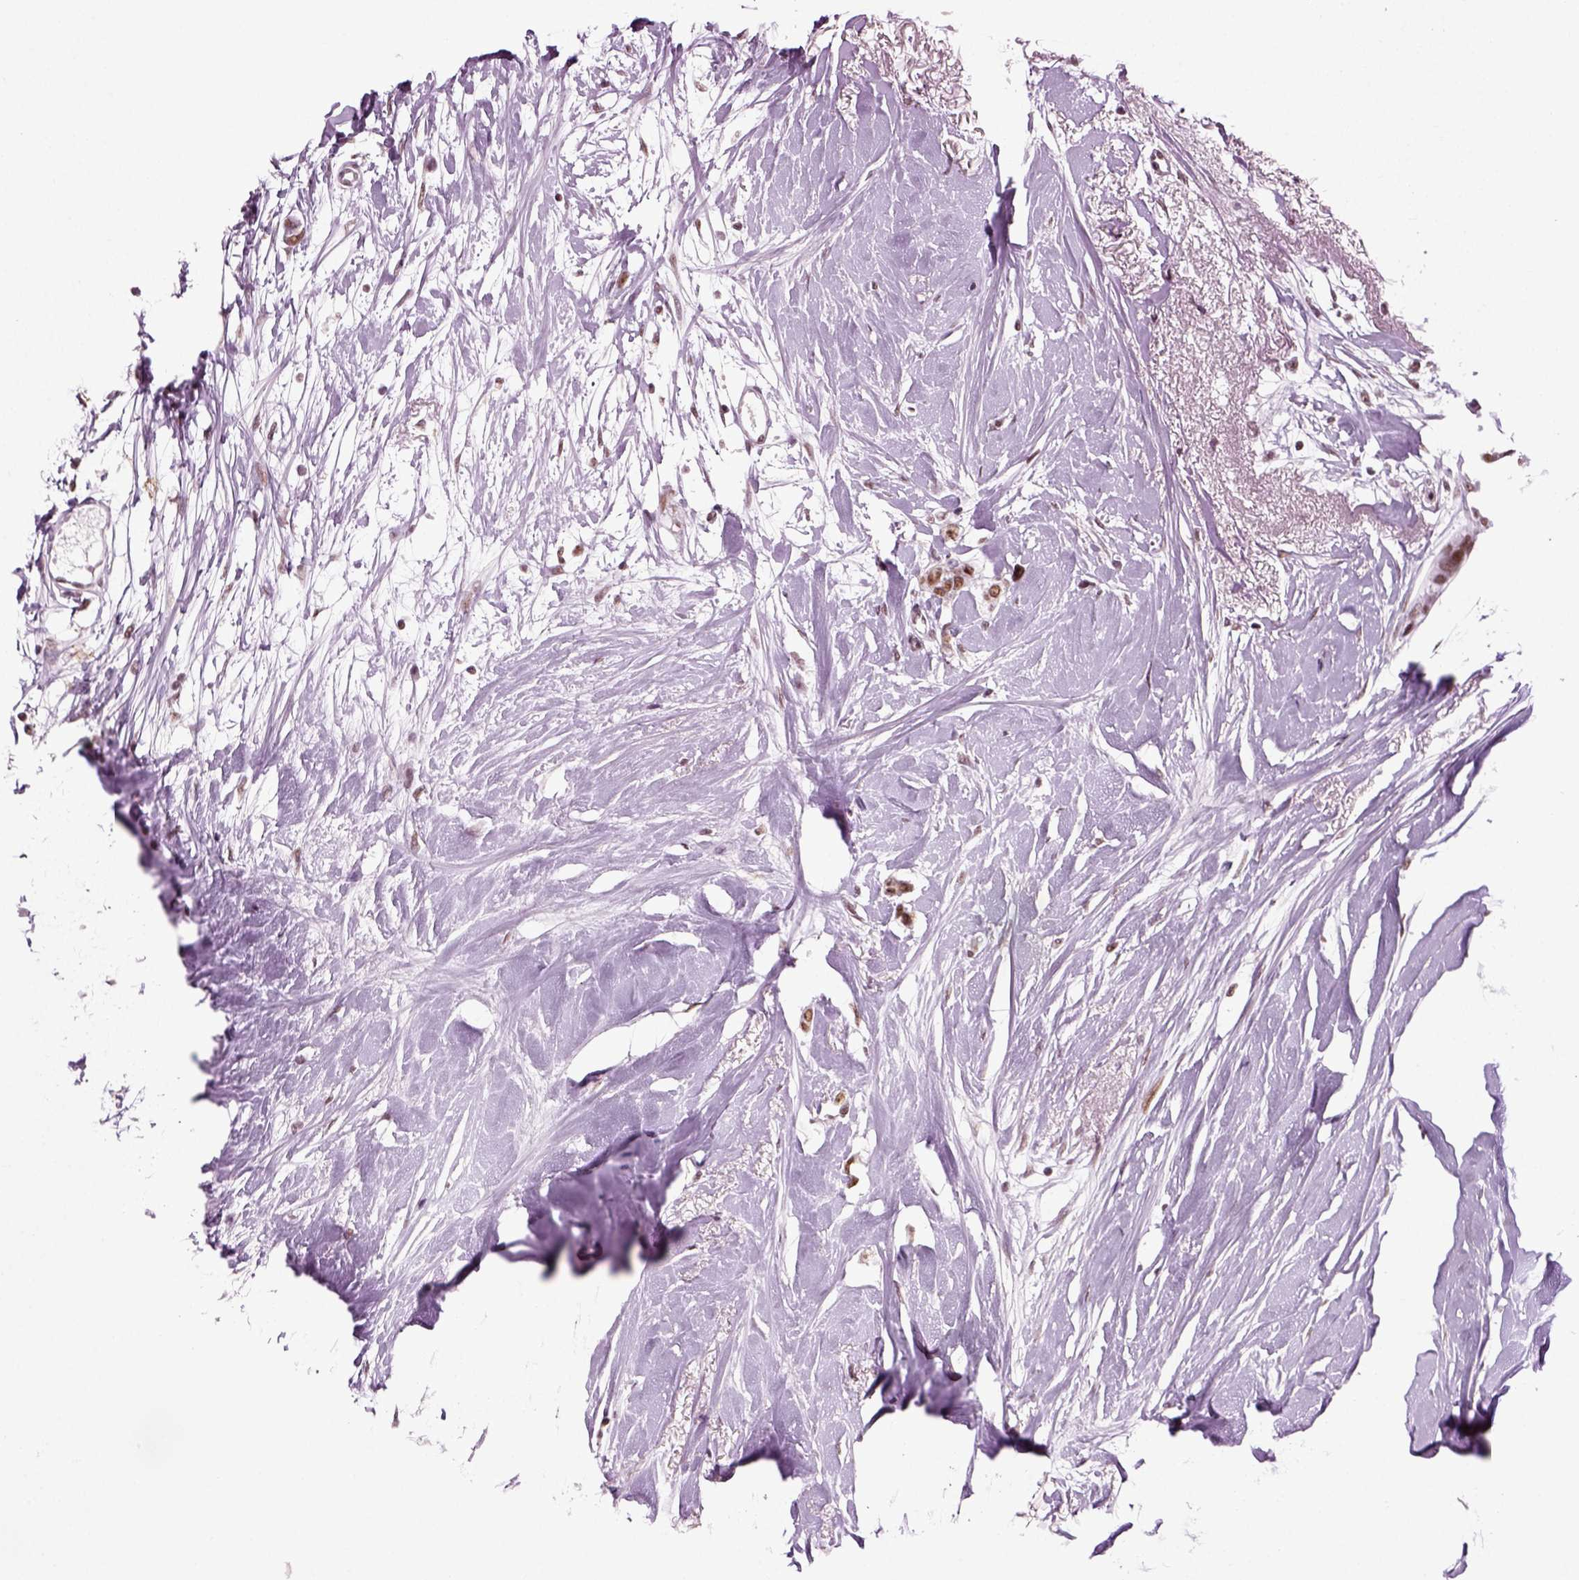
{"staining": {"intensity": "moderate", "quantity": ">75%", "location": "nuclear"}, "tissue": "breast cancer", "cell_type": "Tumor cells", "image_type": "cancer", "snomed": [{"axis": "morphology", "description": "Duct carcinoma"}, {"axis": "topography", "description": "Breast"}], "caption": "This photomicrograph demonstrates immunohistochemistry staining of human breast cancer (invasive ductal carcinoma), with medium moderate nuclear expression in approximately >75% of tumor cells.", "gene": "RCOR3", "patient": {"sex": "female", "age": 40}}